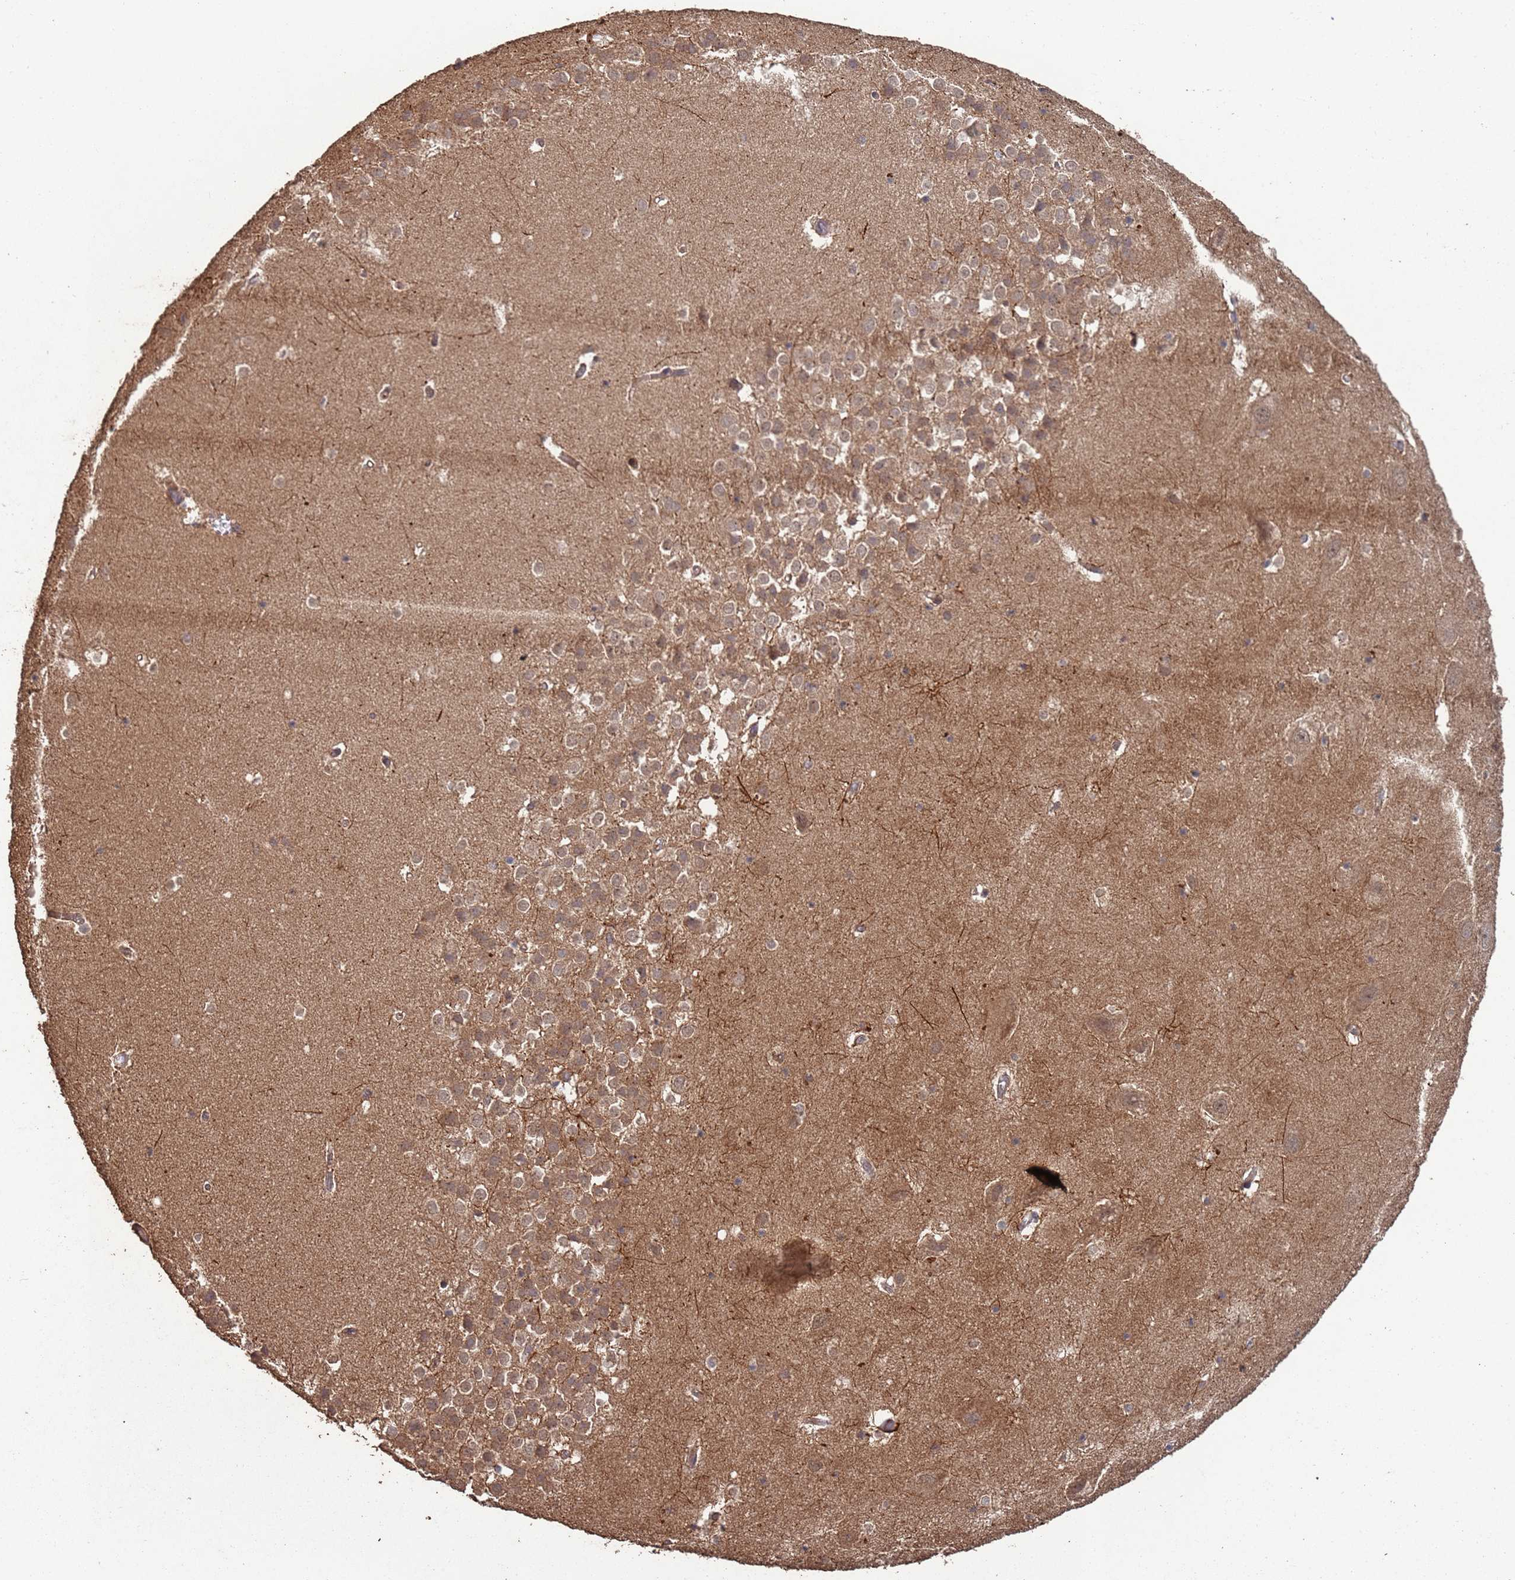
{"staining": {"intensity": "weak", "quantity": "<25%", "location": "cytoplasmic/membranous"}, "tissue": "hippocampus", "cell_type": "Glial cells", "image_type": "normal", "snomed": [{"axis": "morphology", "description": "Normal tissue, NOS"}, {"axis": "topography", "description": "Hippocampus"}], "caption": "Hippocampus stained for a protein using immunohistochemistry displays no positivity glial cells.", "gene": "FRAT1", "patient": {"sex": "female", "age": 52}}